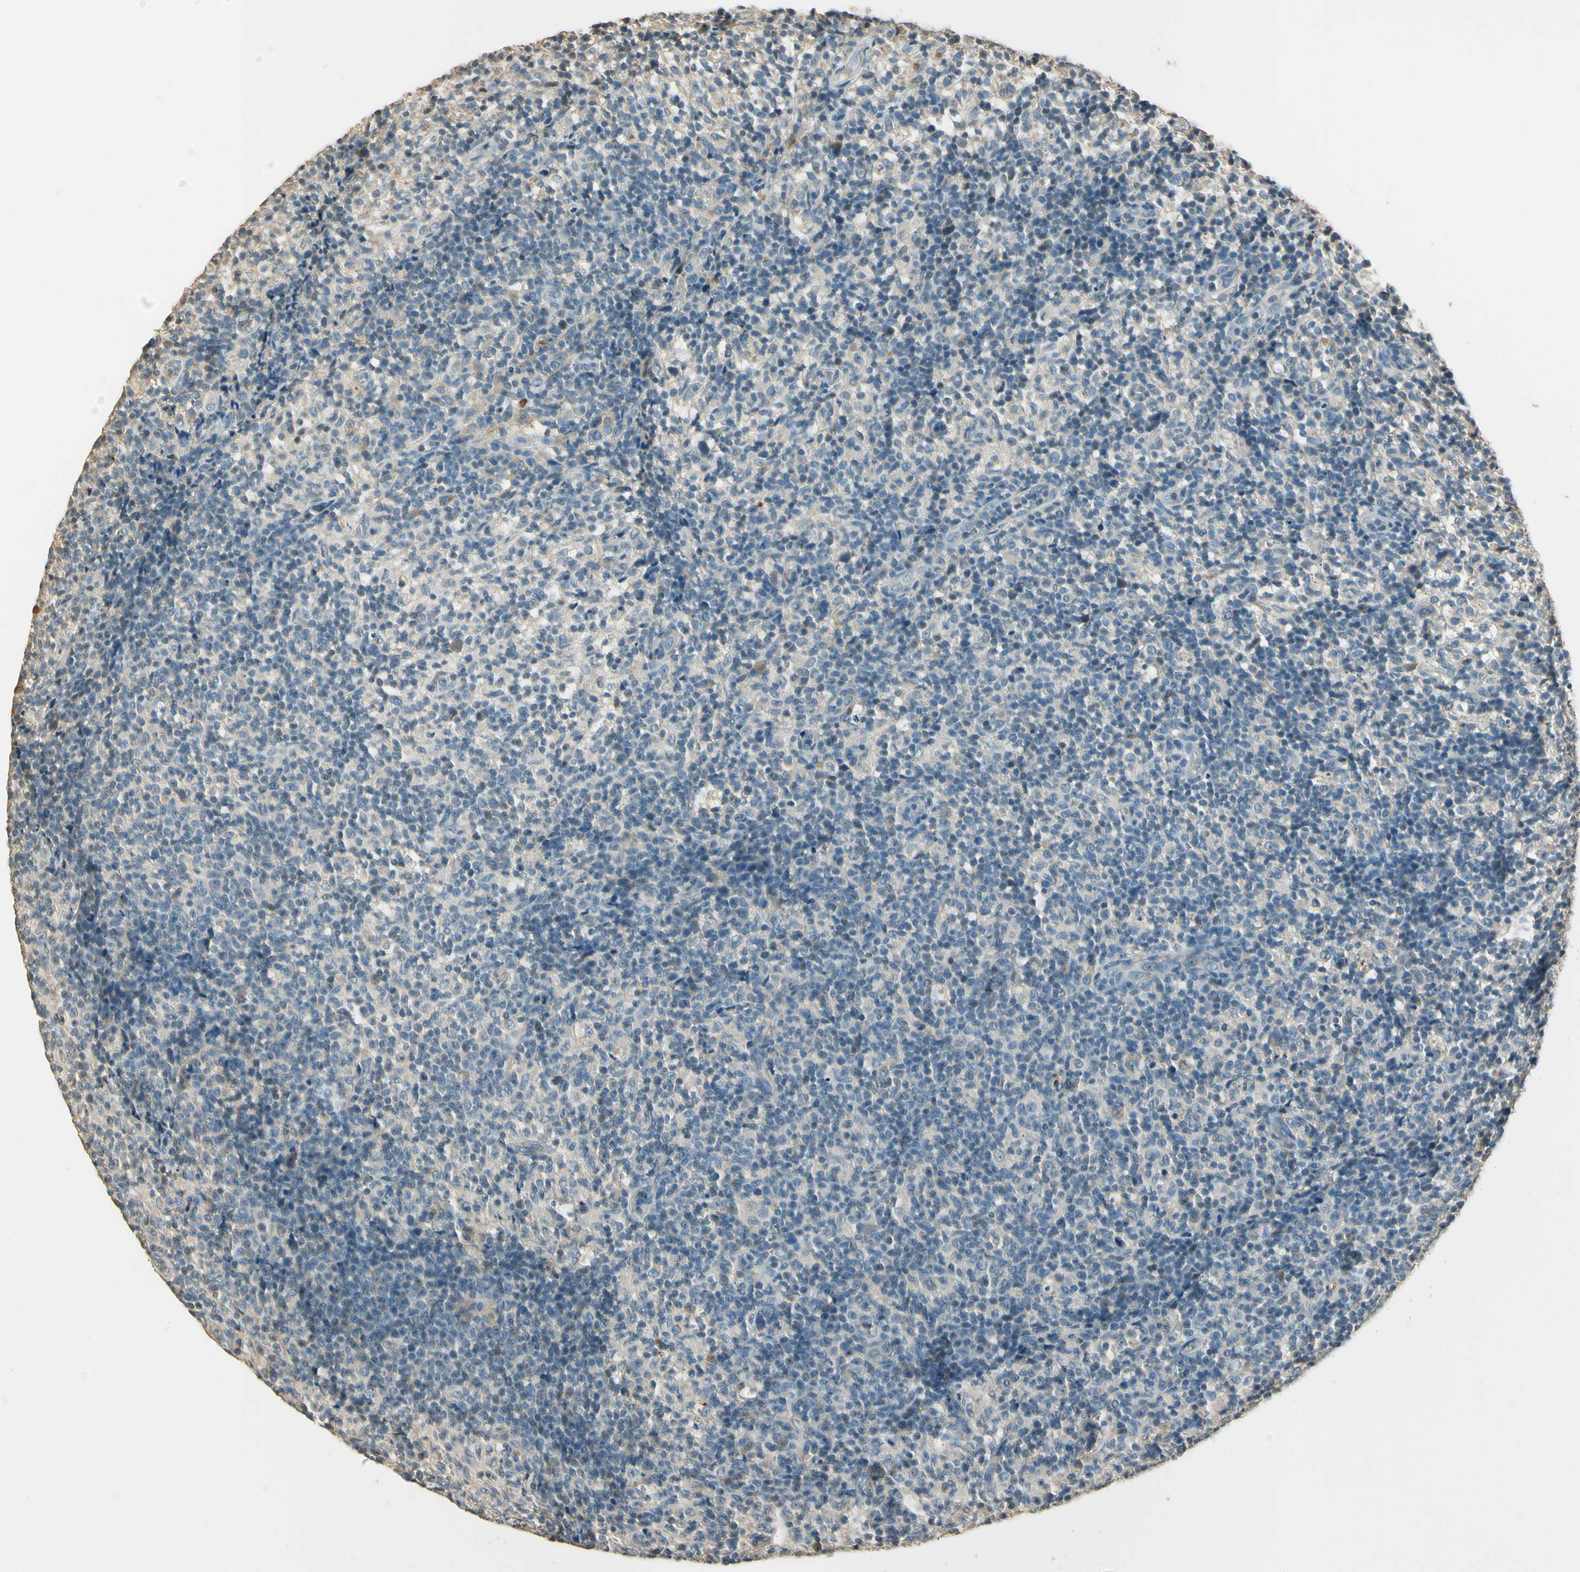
{"staining": {"intensity": "negative", "quantity": "none", "location": "none"}, "tissue": "lymph node", "cell_type": "Germinal center cells", "image_type": "normal", "snomed": [{"axis": "morphology", "description": "Normal tissue, NOS"}, {"axis": "morphology", "description": "Inflammation, NOS"}, {"axis": "topography", "description": "Lymph node"}], "caption": "Histopathology image shows no protein staining in germinal center cells of unremarkable lymph node.", "gene": "UXS1", "patient": {"sex": "male", "age": 55}}